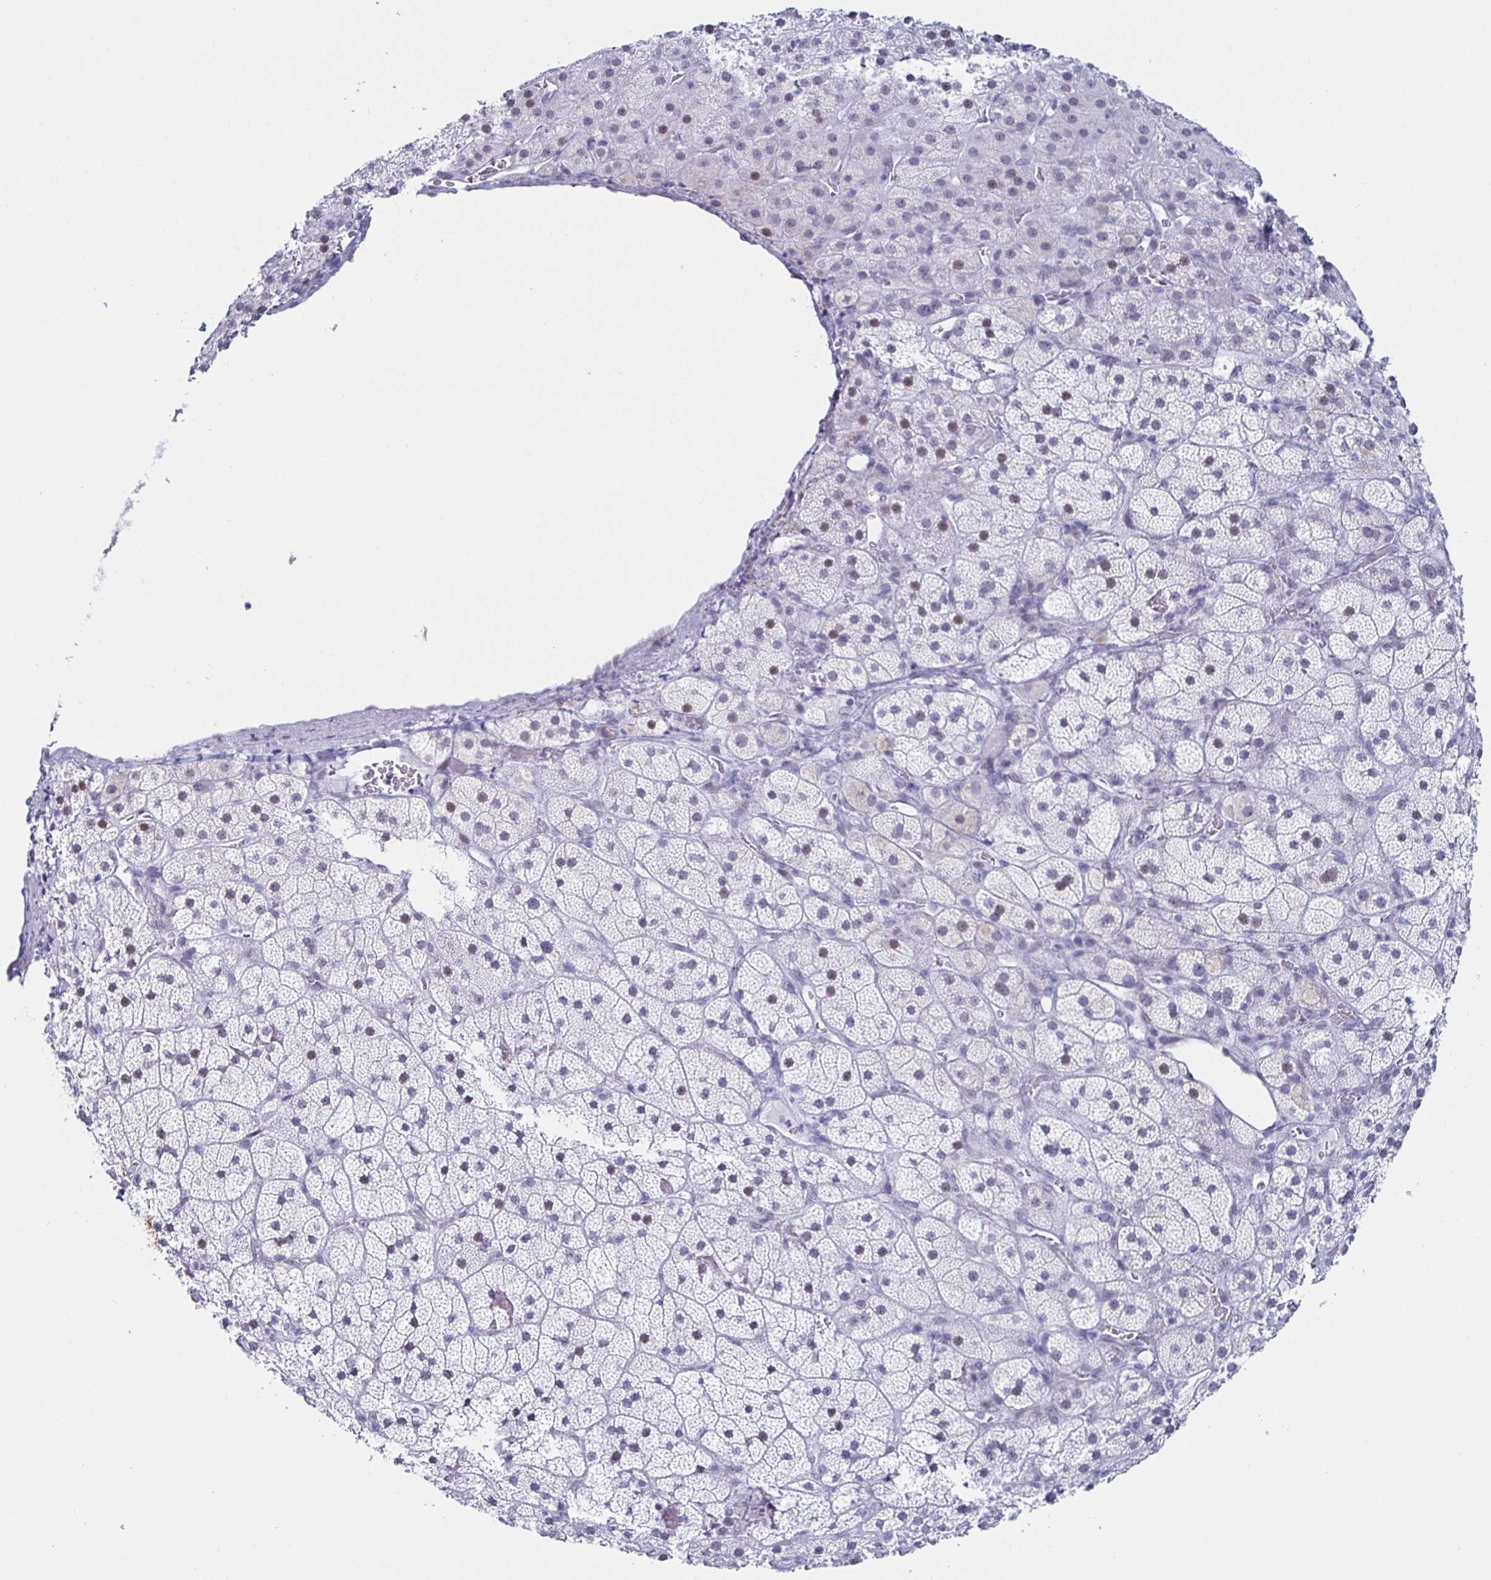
{"staining": {"intensity": "weak", "quantity": "<25%", "location": "nuclear"}, "tissue": "adrenal gland", "cell_type": "Glandular cells", "image_type": "normal", "snomed": [{"axis": "morphology", "description": "Normal tissue, NOS"}, {"axis": "topography", "description": "Adrenal gland"}], "caption": "Immunohistochemistry (IHC) image of benign adrenal gland: adrenal gland stained with DAB (3,3'-diaminobenzidine) displays no significant protein positivity in glandular cells. (DAB (3,3'-diaminobenzidine) immunohistochemistry visualized using brightfield microscopy, high magnification).", "gene": "KRT4", "patient": {"sex": "male", "age": 57}}